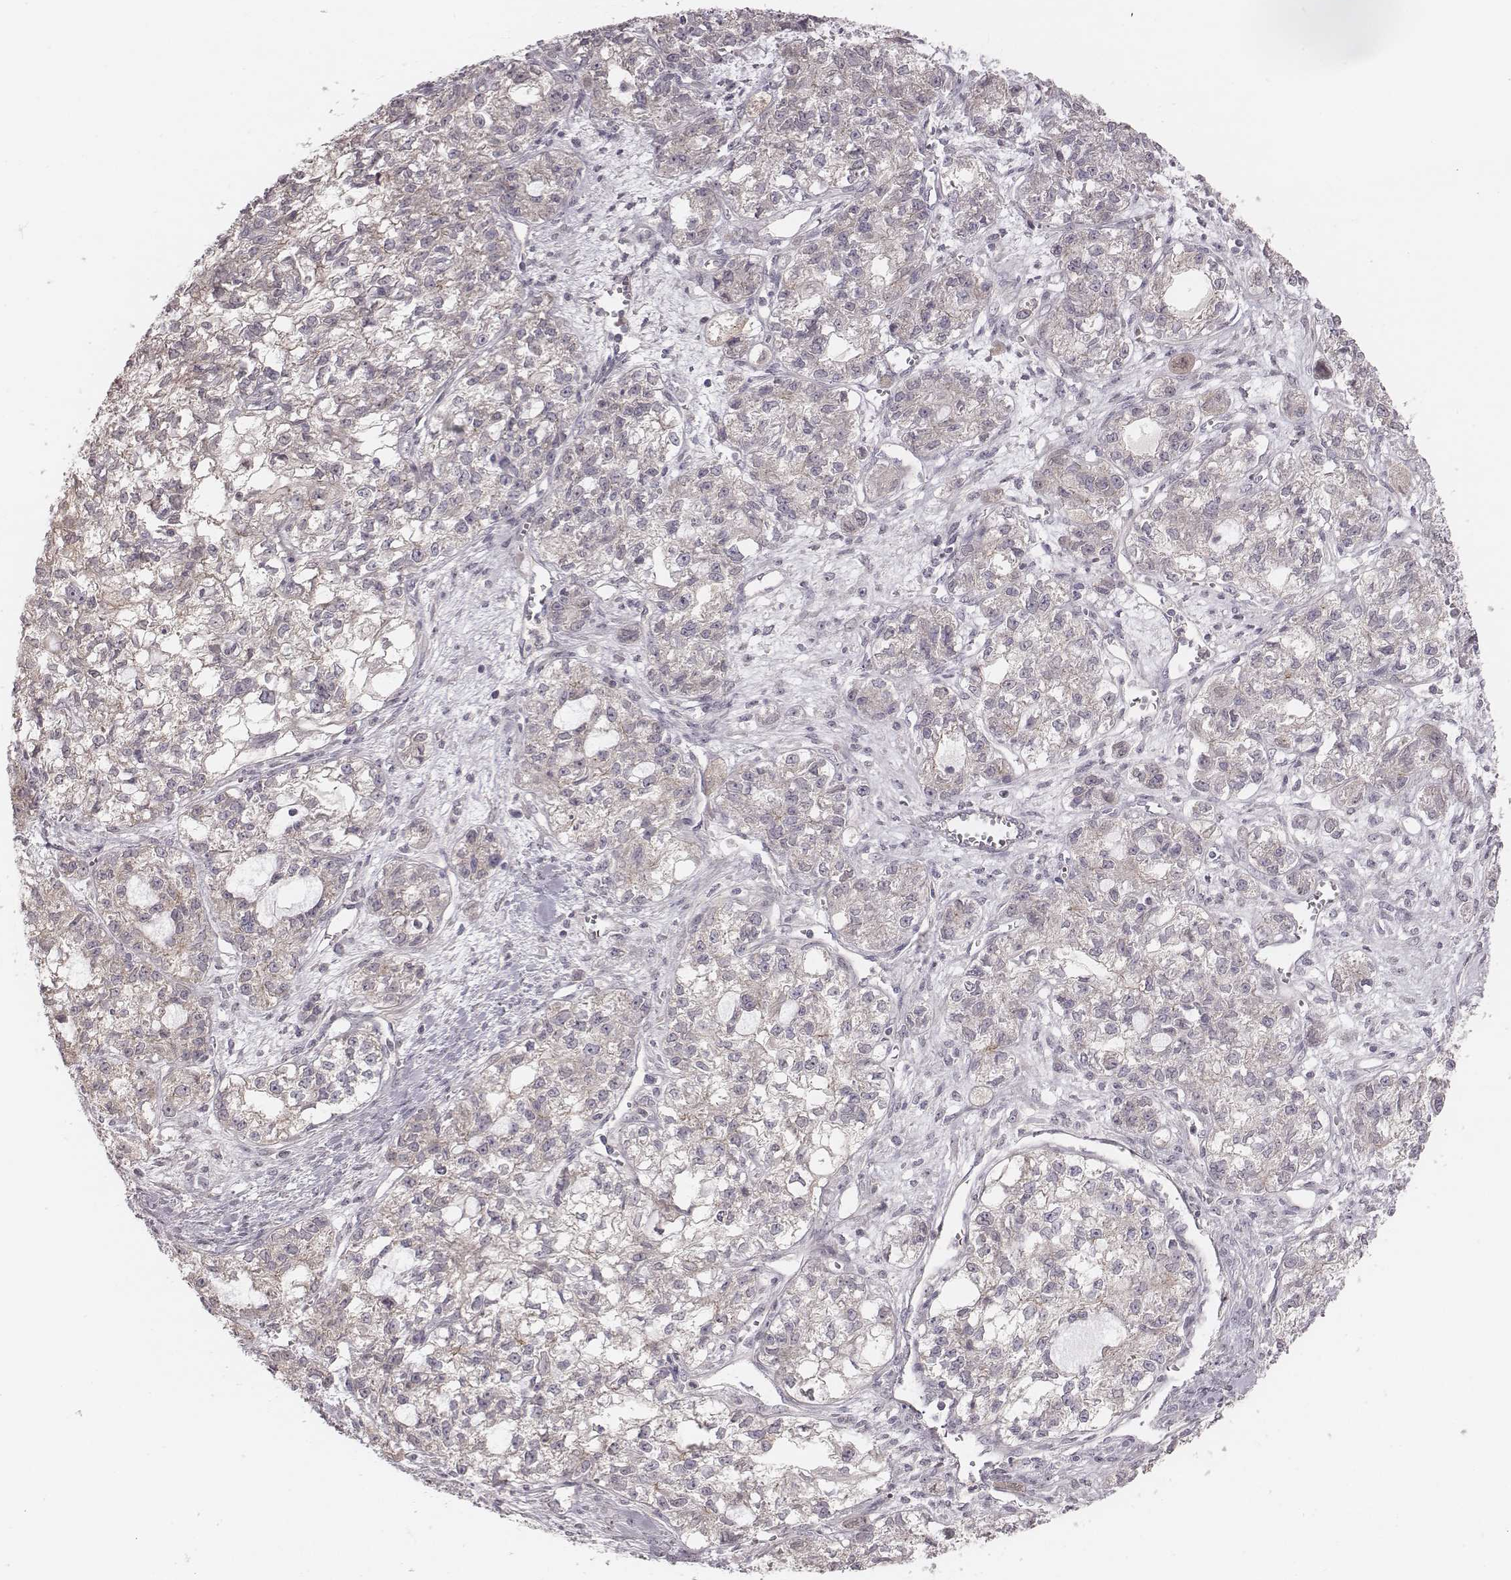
{"staining": {"intensity": "weak", "quantity": "<25%", "location": "cytoplasmic/membranous"}, "tissue": "ovarian cancer", "cell_type": "Tumor cells", "image_type": "cancer", "snomed": [{"axis": "morphology", "description": "Carcinoma, endometroid"}, {"axis": "topography", "description": "Ovary"}], "caption": "Tumor cells show no significant protein positivity in ovarian cancer (endometroid carcinoma).", "gene": "TDRD5", "patient": {"sex": "female", "age": 64}}